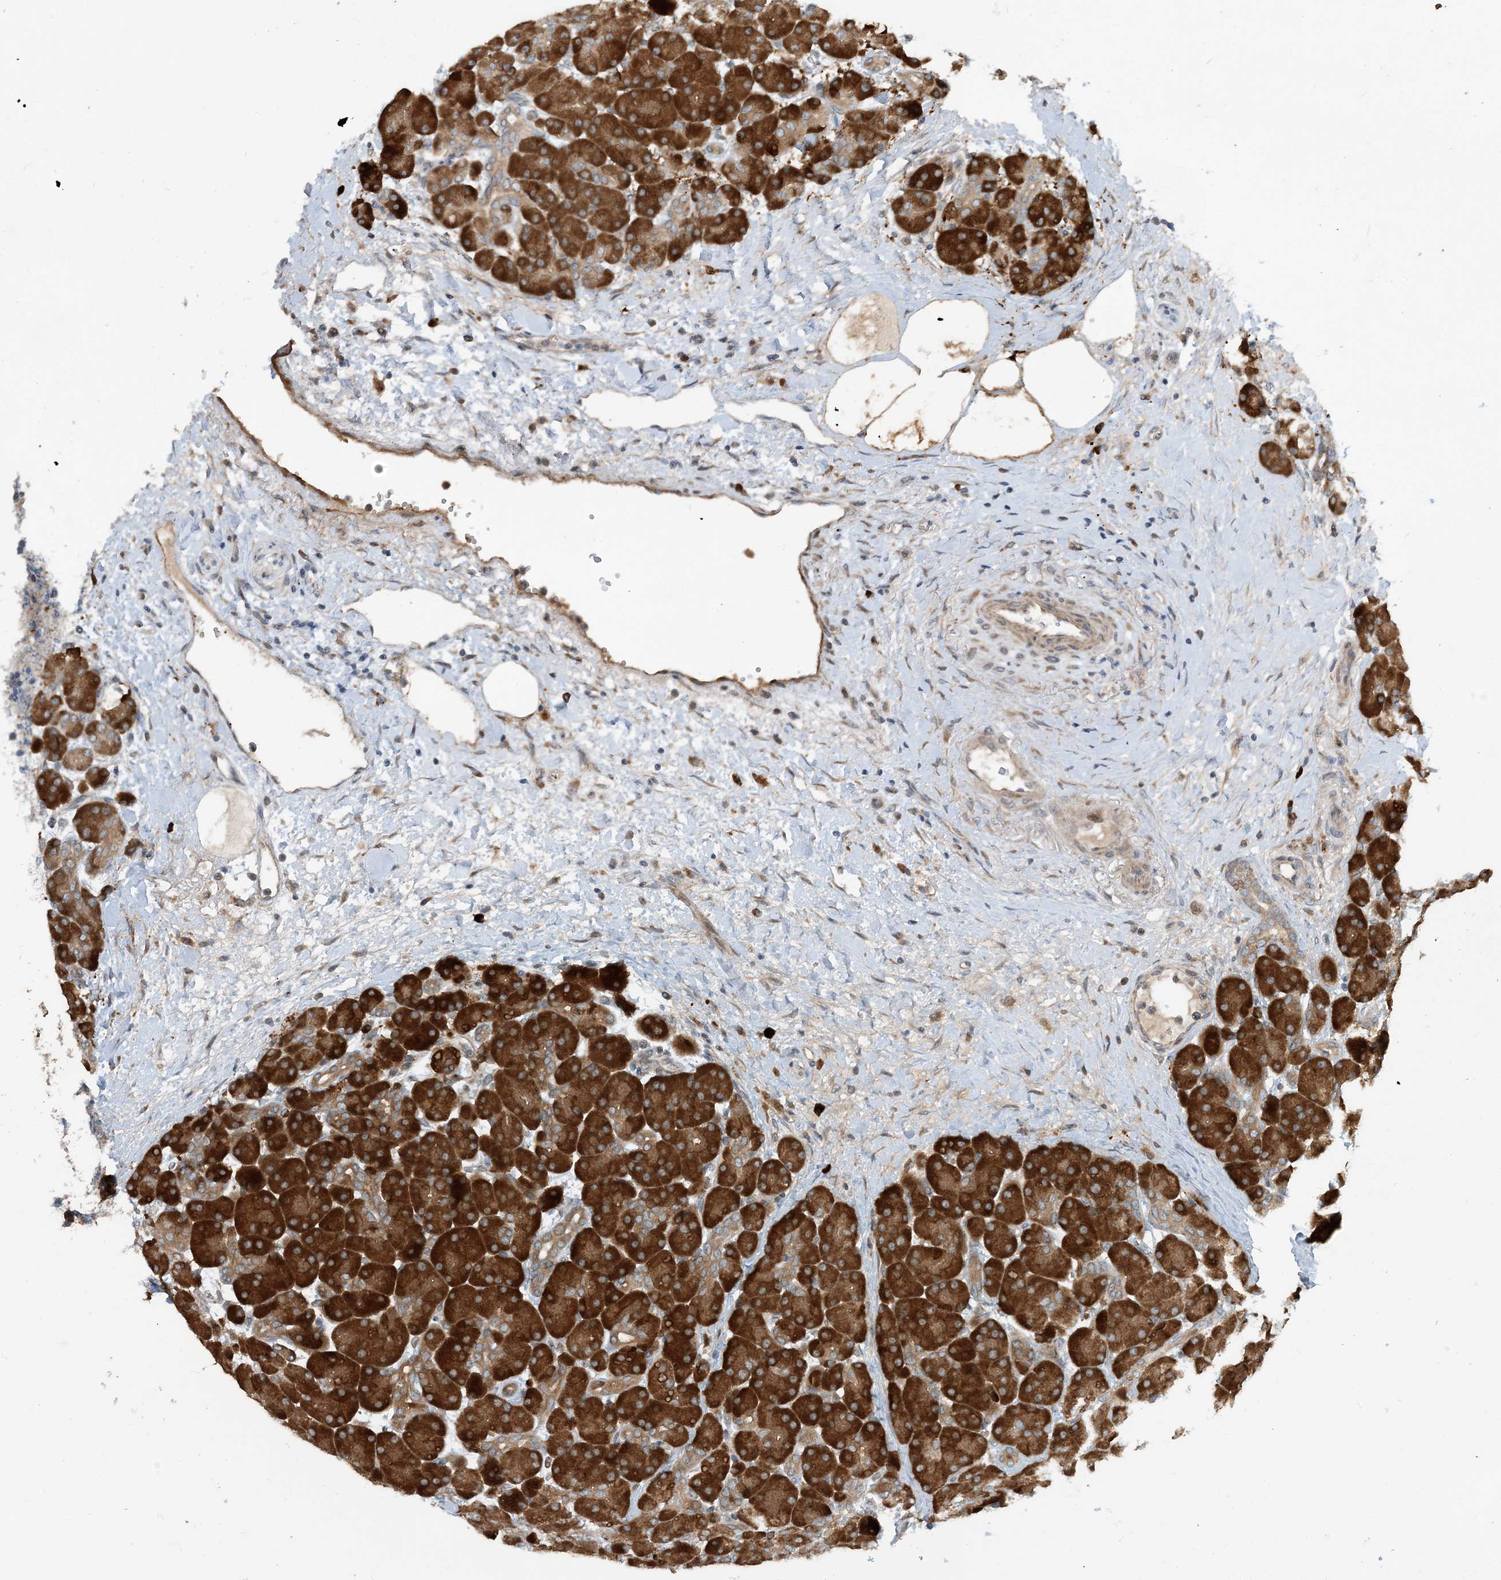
{"staining": {"intensity": "strong", "quantity": ">75%", "location": "cytoplasmic/membranous"}, "tissue": "pancreas", "cell_type": "Exocrine glandular cells", "image_type": "normal", "snomed": [{"axis": "morphology", "description": "Normal tissue, NOS"}, {"axis": "topography", "description": "Pancreas"}], "caption": "Protein staining of unremarkable pancreas reveals strong cytoplasmic/membranous positivity in approximately >75% of exocrine glandular cells. Using DAB (brown) and hematoxylin (blue) stains, captured at high magnification using brightfield microscopy.", "gene": "PHOSPHO2", "patient": {"sex": "male", "age": 66}}